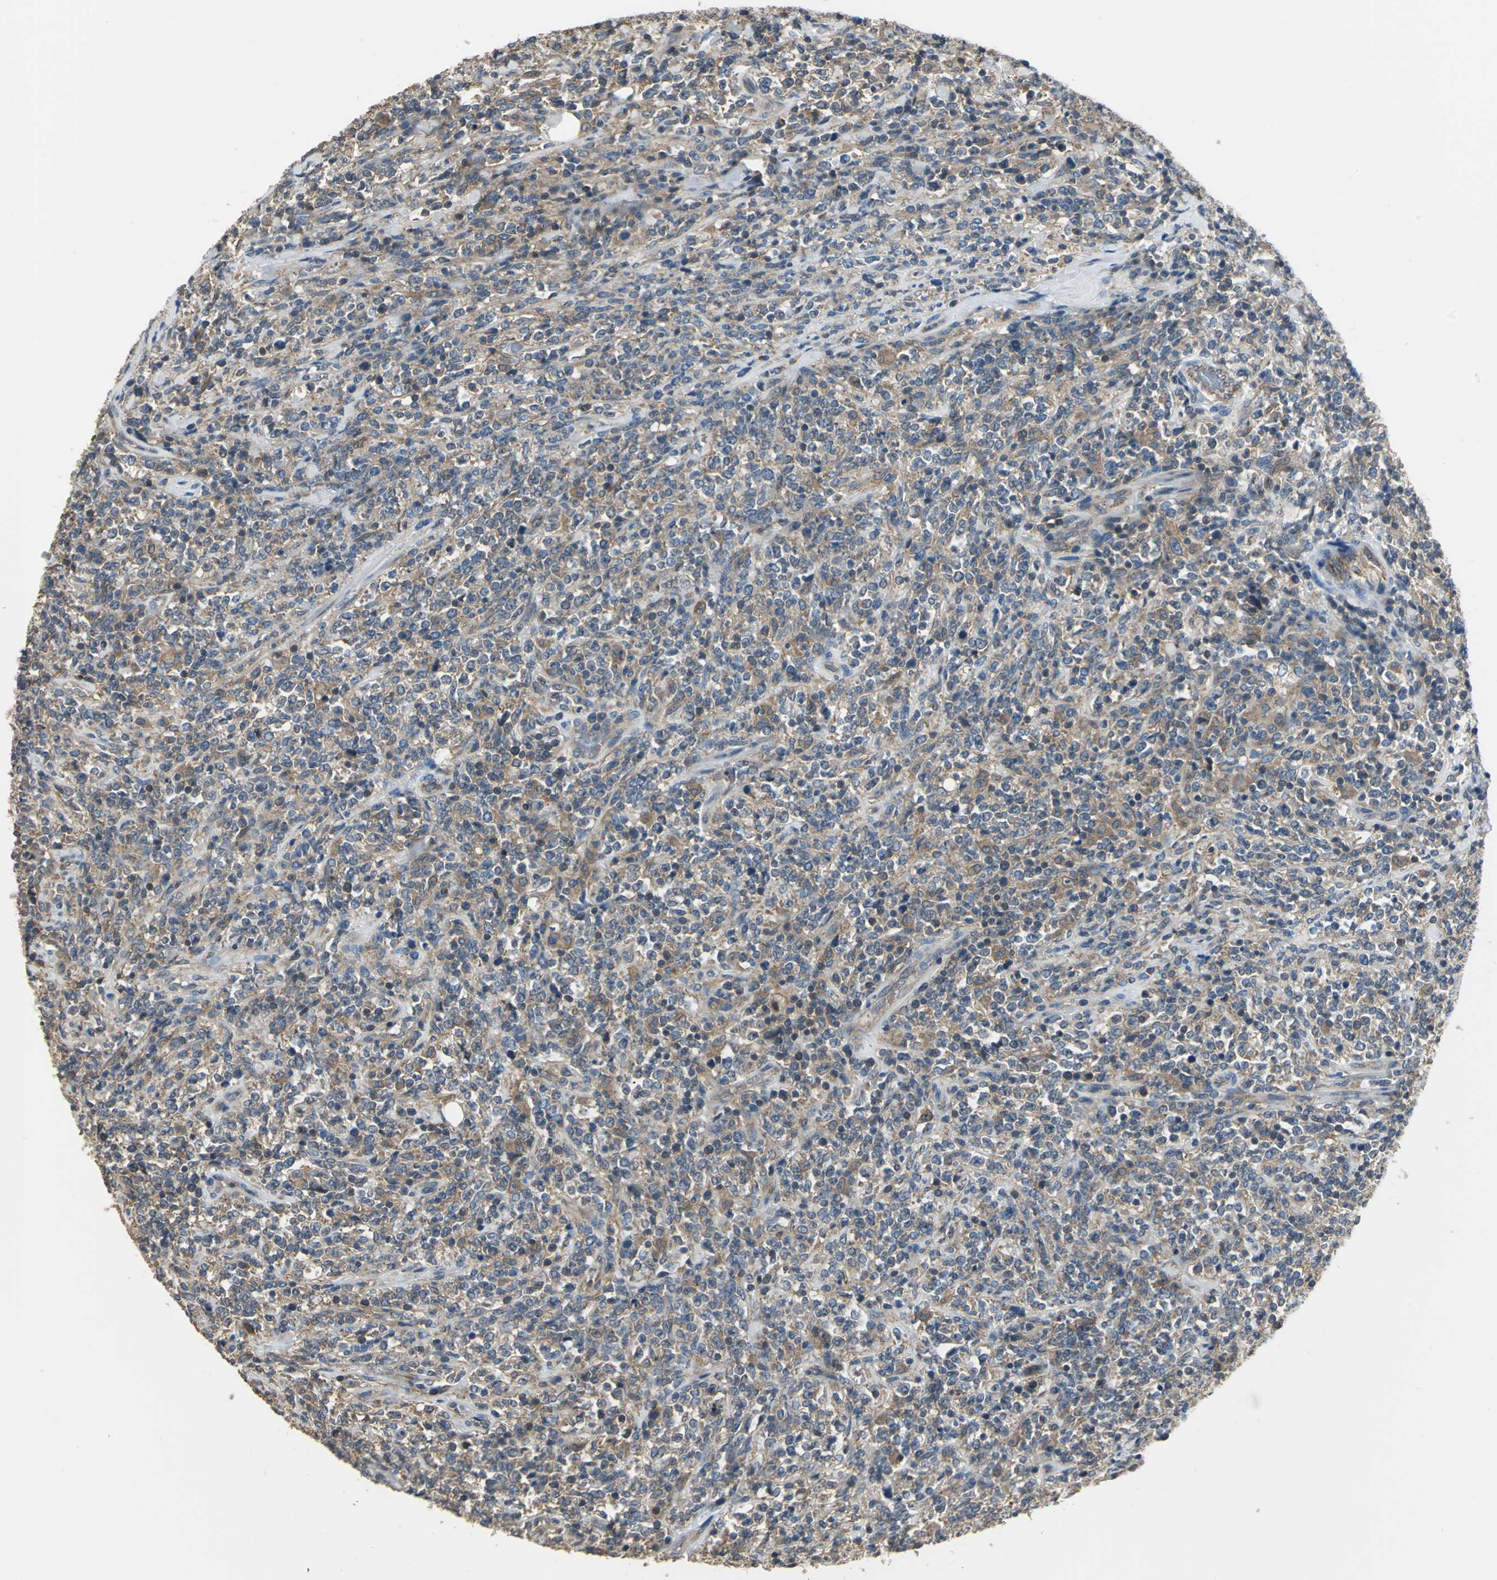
{"staining": {"intensity": "moderate", "quantity": ">75%", "location": "cytoplasmic/membranous"}, "tissue": "lymphoma", "cell_type": "Tumor cells", "image_type": "cancer", "snomed": [{"axis": "morphology", "description": "Malignant lymphoma, non-Hodgkin's type, High grade"}, {"axis": "topography", "description": "Soft tissue"}], "caption": "IHC staining of malignant lymphoma, non-Hodgkin's type (high-grade), which shows medium levels of moderate cytoplasmic/membranous expression in about >75% of tumor cells indicating moderate cytoplasmic/membranous protein expression. The staining was performed using DAB (3,3'-diaminobenzidine) (brown) for protein detection and nuclei were counterstained in hematoxylin (blue).", "gene": "RAPGEF1", "patient": {"sex": "male", "age": 18}}